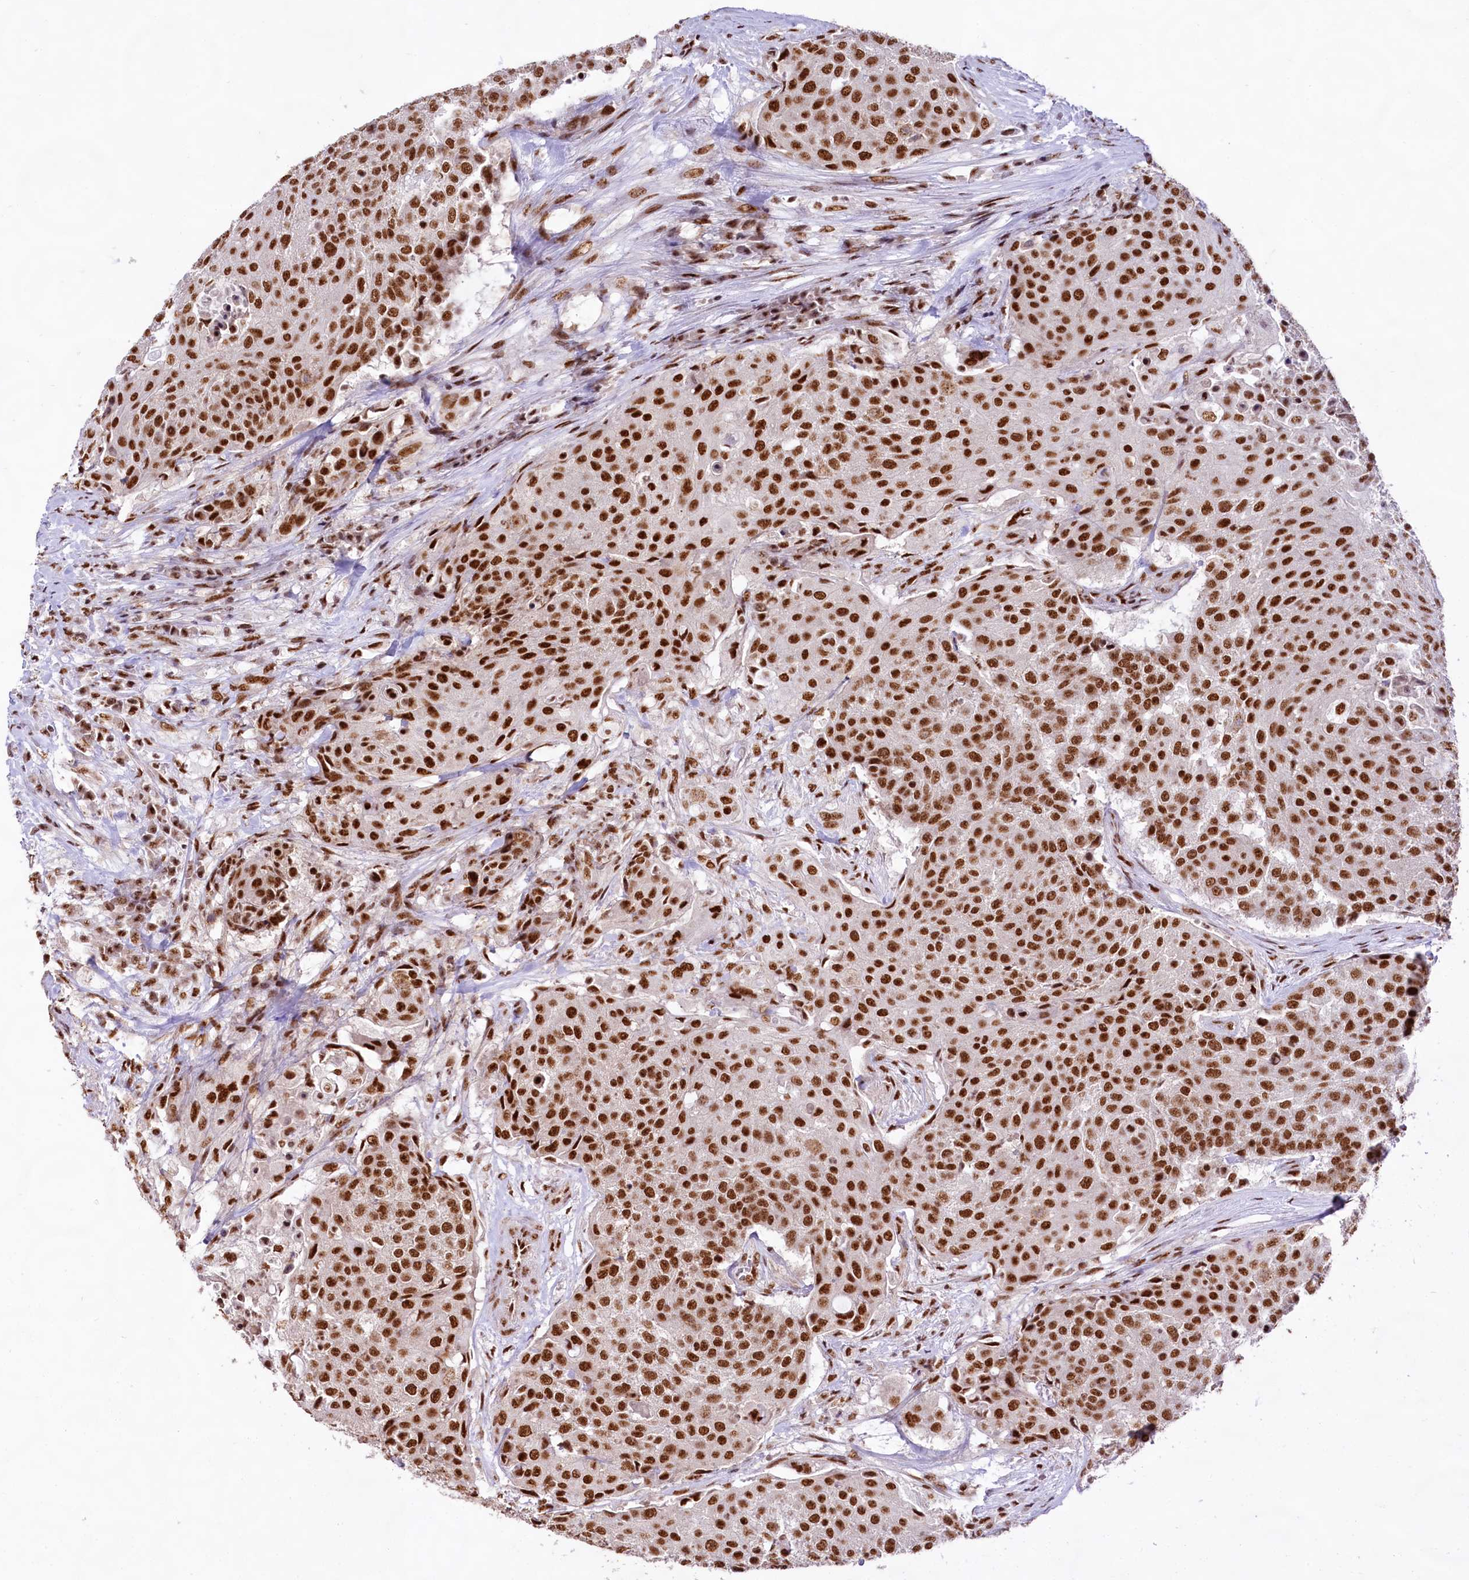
{"staining": {"intensity": "strong", "quantity": ">75%", "location": "nuclear"}, "tissue": "urothelial cancer", "cell_type": "Tumor cells", "image_type": "cancer", "snomed": [{"axis": "morphology", "description": "Urothelial carcinoma, High grade"}, {"axis": "topography", "description": "Urinary bladder"}], "caption": "Urothelial cancer stained for a protein reveals strong nuclear positivity in tumor cells.", "gene": "HIRA", "patient": {"sex": "female", "age": 63}}